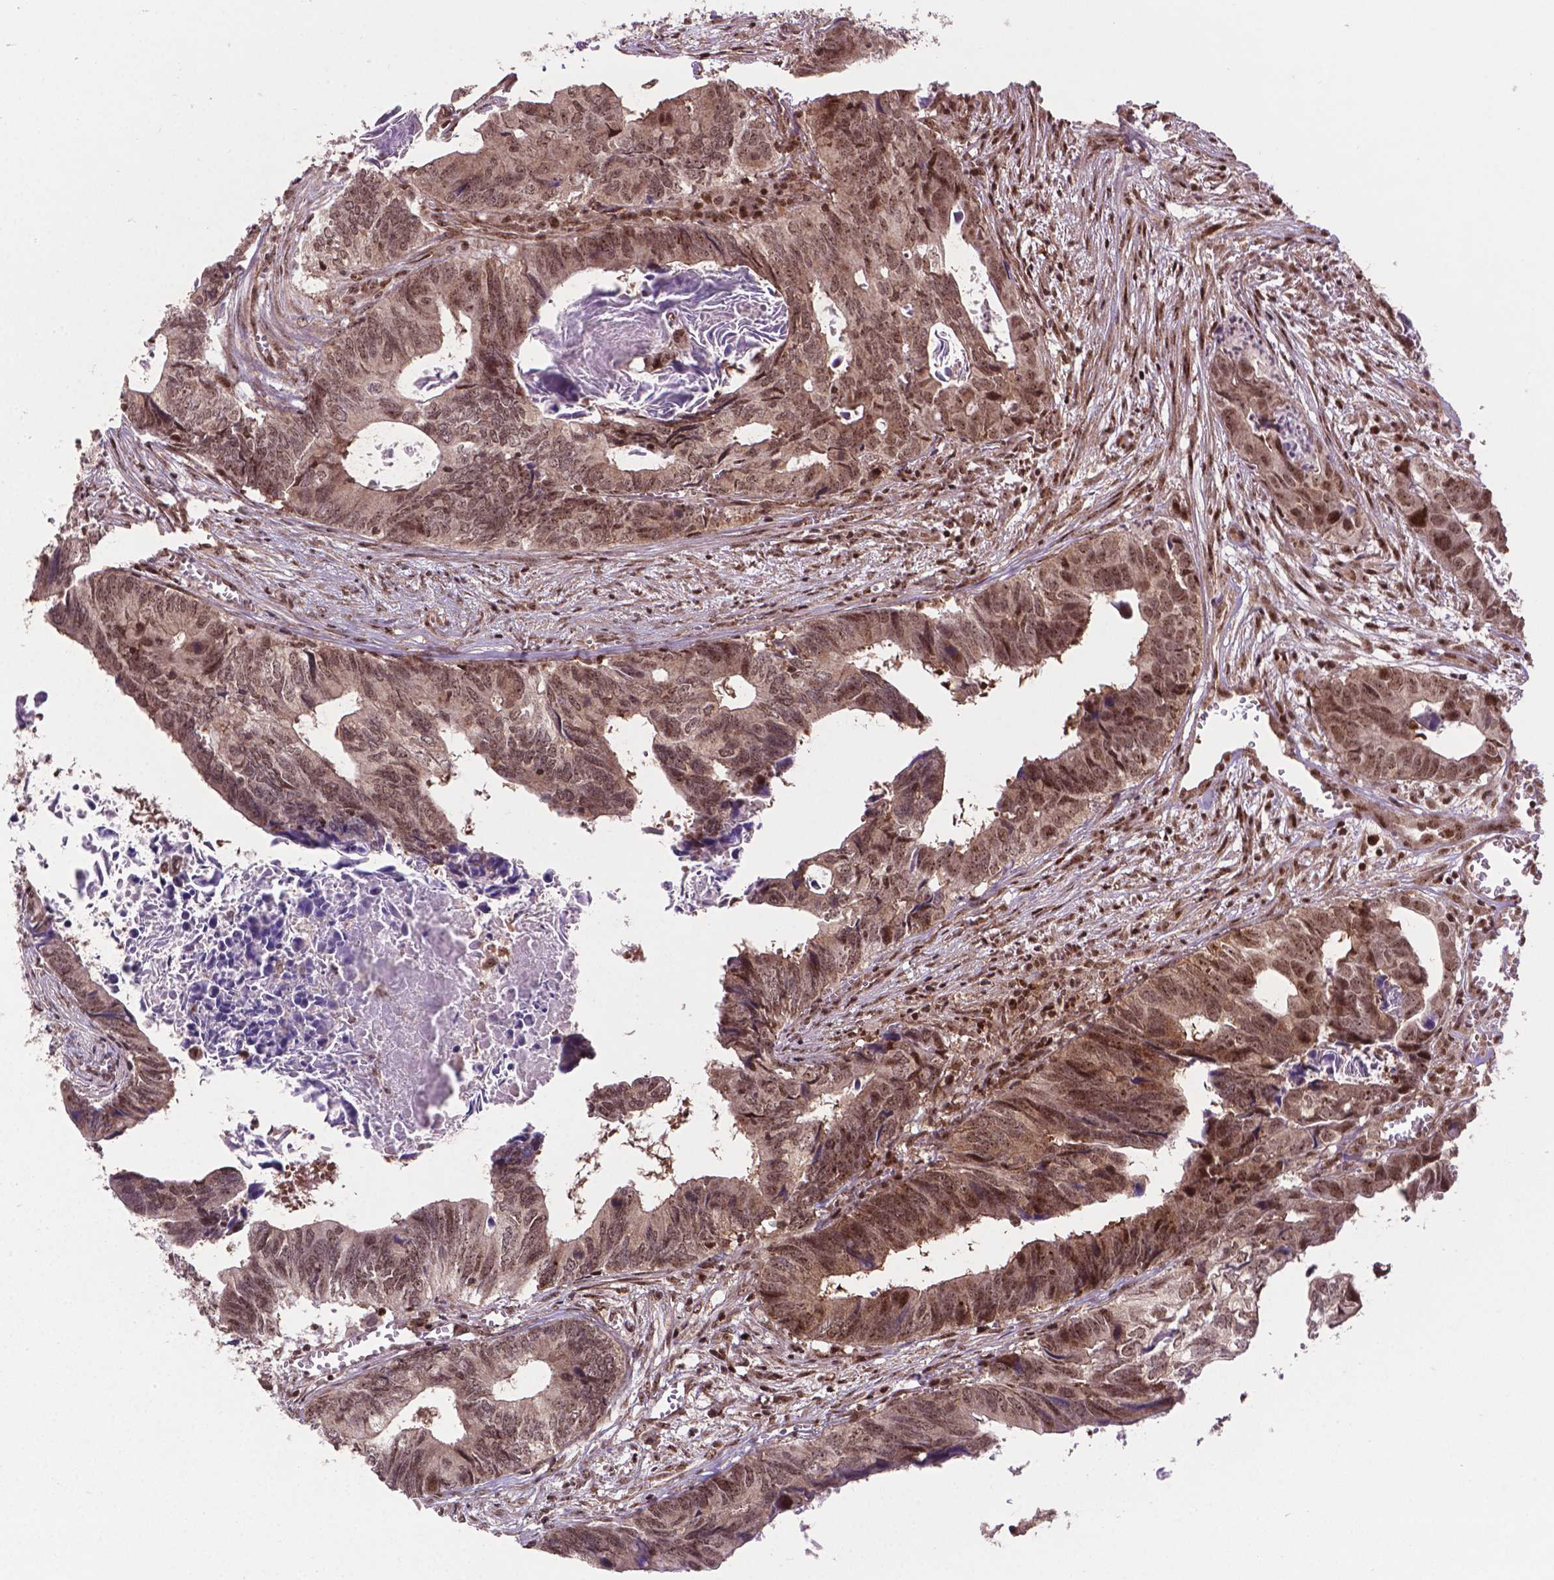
{"staining": {"intensity": "moderate", "quantity": ">75%", "location": "cytoplasmic/membranous,nuclear"}, "tissue": "colorectal cancer", "cell_type": "Tumor cells", "image_type": "cancer", "snomed": [{"axis": "morphology", "description": "Adenocarcinoma, NOS"}, {"axis": "topography", "description": "Colon"}], "caption": "Immunohistochemistry (IHC) image of human colorectal cancer (adenocarcinoma) stained for a protein (brown), which shows medium levels of moderate cytoplasmic/membranous and nuclear expression in about >75% of tumor cells.", "gene": "CSNK2A1", "patient": {"sex": "female", "age": 82}}